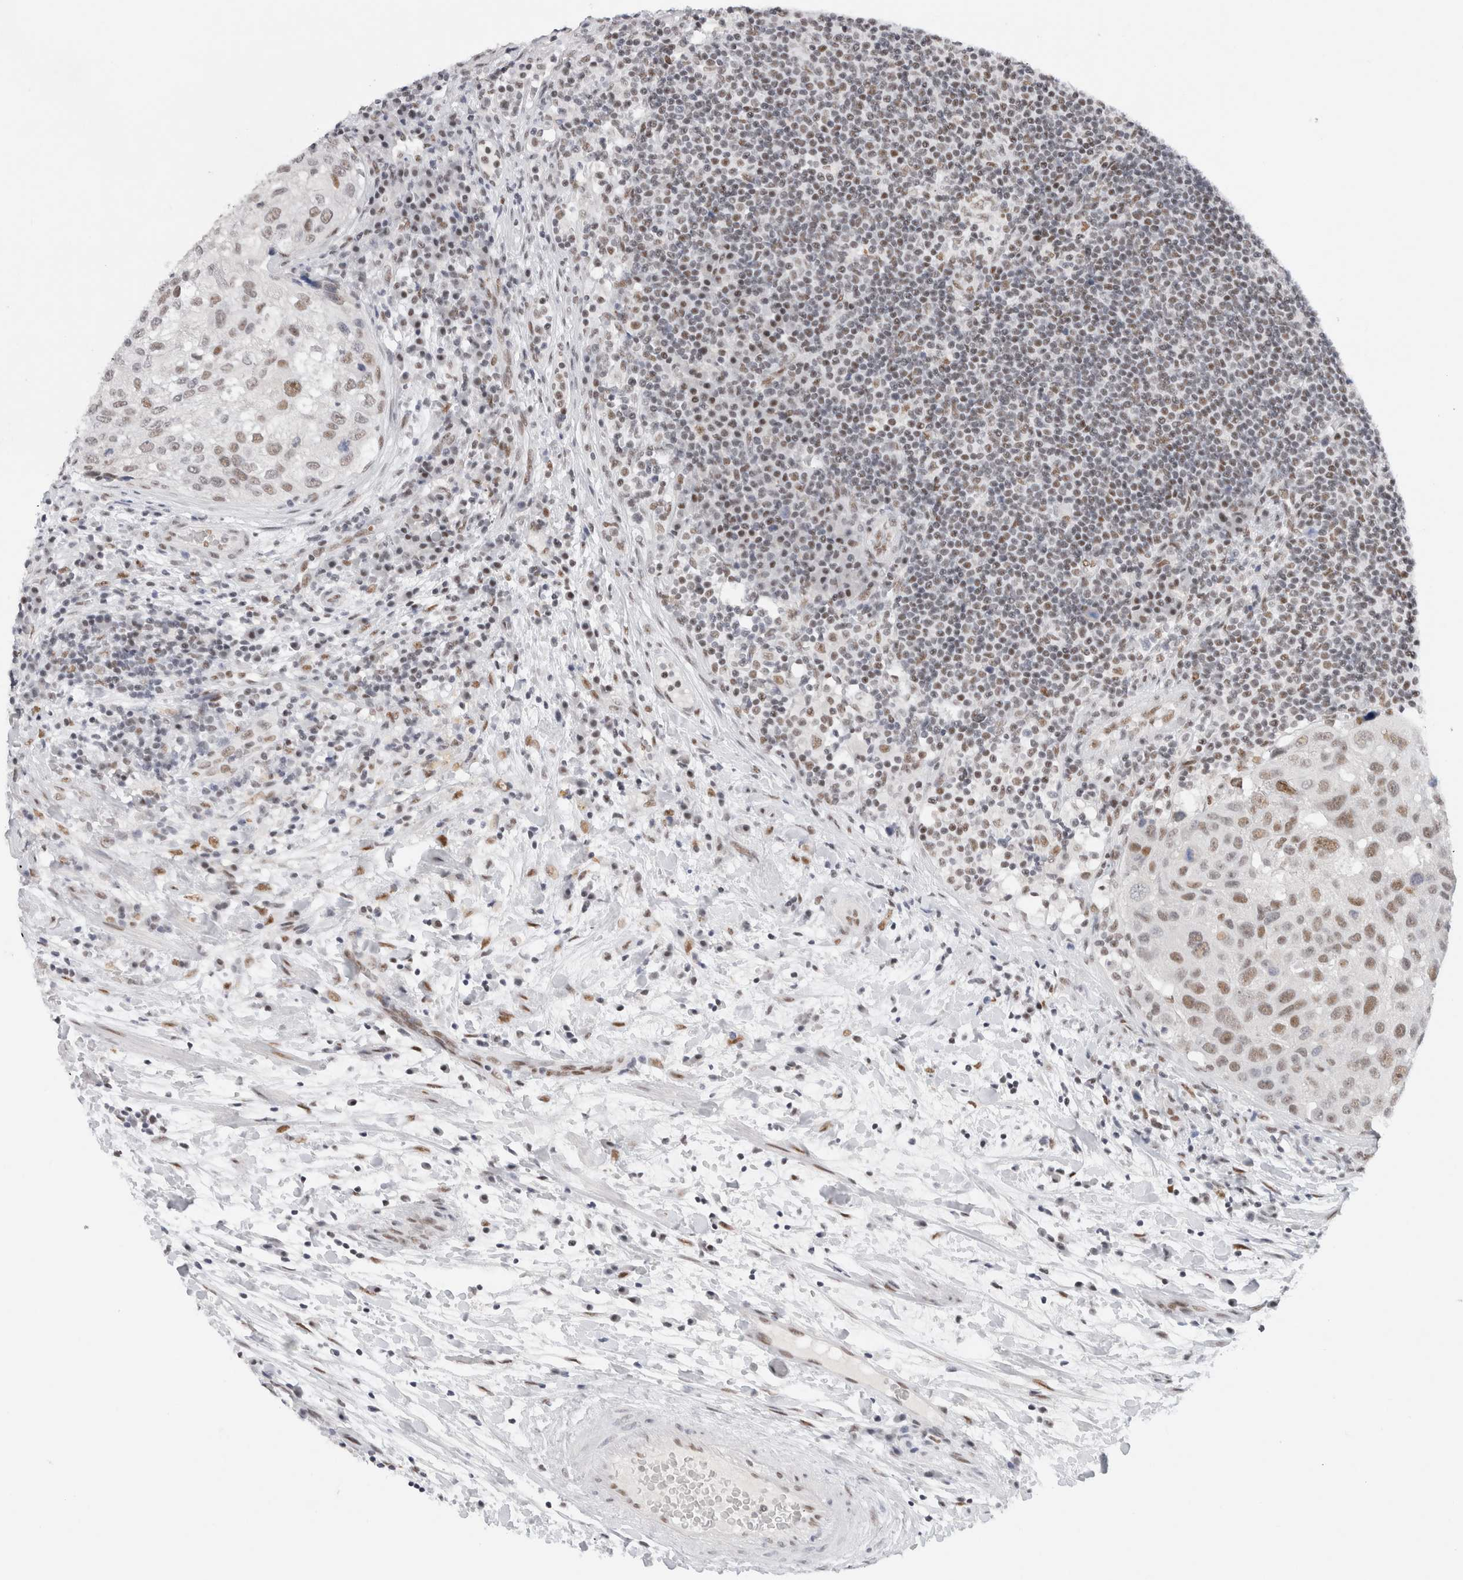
{"staining": {"intensity": "moderate", "quantity": "<25%", "location": "nuclear"}, "tissue": "urothelial cancer", "cell_type": "Tumor cells", "image_type": "cancer", "snomed": [{"axis": "morphology", "description": "Urothelial carcinoma, High grade"}, {"axis": "topography", "description": "Lymph node"}, {"axis": "topography", "description": "Urinary bladder"}], "caption": "Brown immunohistochemical staining in human high-grade urothelial carcinoma reveals moderate nuclear expression in approximately <25% of tumor cells.", "gene": "COPS7A", "patient": {"sex": "male", "age": 51}}